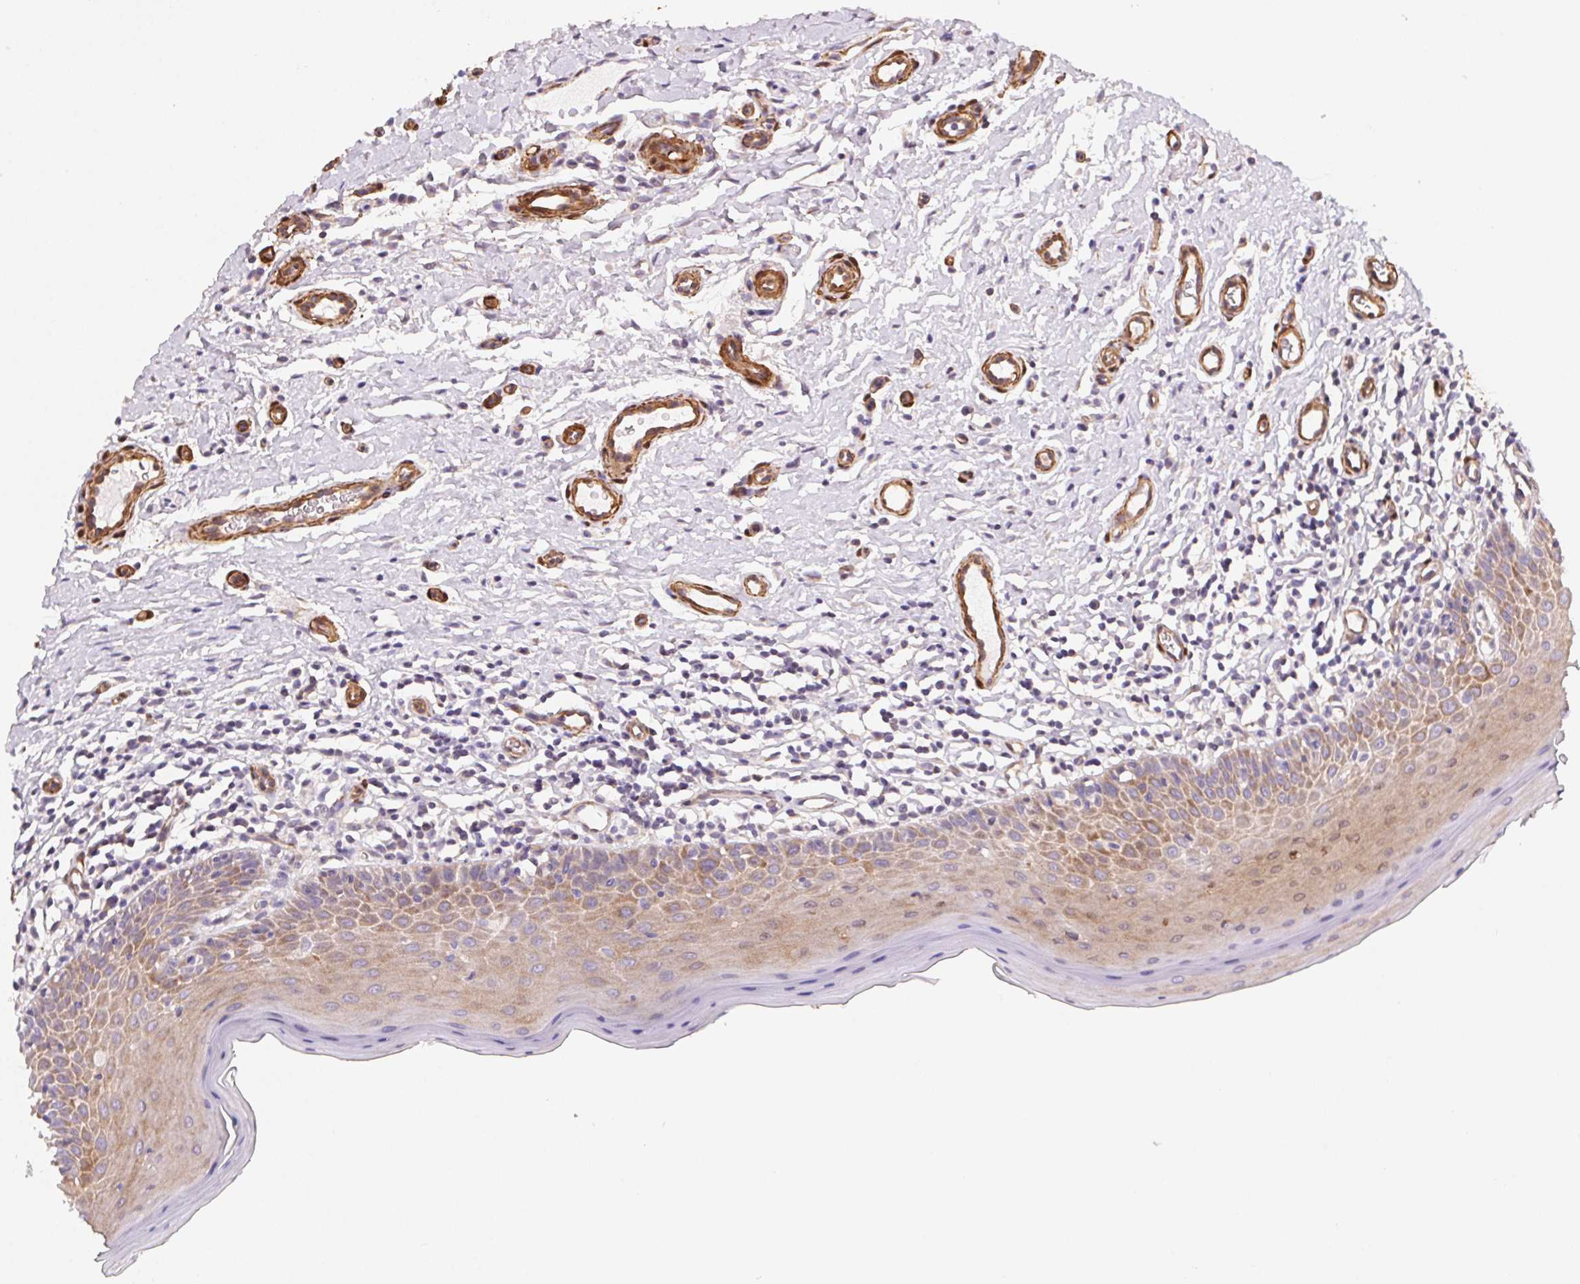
{"staining": {"intensity": "moderate", "quantity": "25%-75%", "location": "cytoplasmic/membranous"}, "tissue": "oral mucosa", "cell_type": "Squamous epithelial cells", "image_type": "normal", "snomed": [{"axis": "morphology", "description": "Normal tissue, NOS"}, {"axis": "topography", "description": "Oral tissue"}, {"axis": "topography", "description": "Tounge, NOS"}], "caption": "Oral mucosa stained with IHC exhibits moderate cytoplasmic/membranous positivity in approximately 25%-75% of squamous epithelial cells. The staining was performed using DAB, with brown indicating positive protein expression. Nuclei are stained blue with hematoxylin.", "gene": "GPX8", "patient": {"sex": "female", "age": 58}}